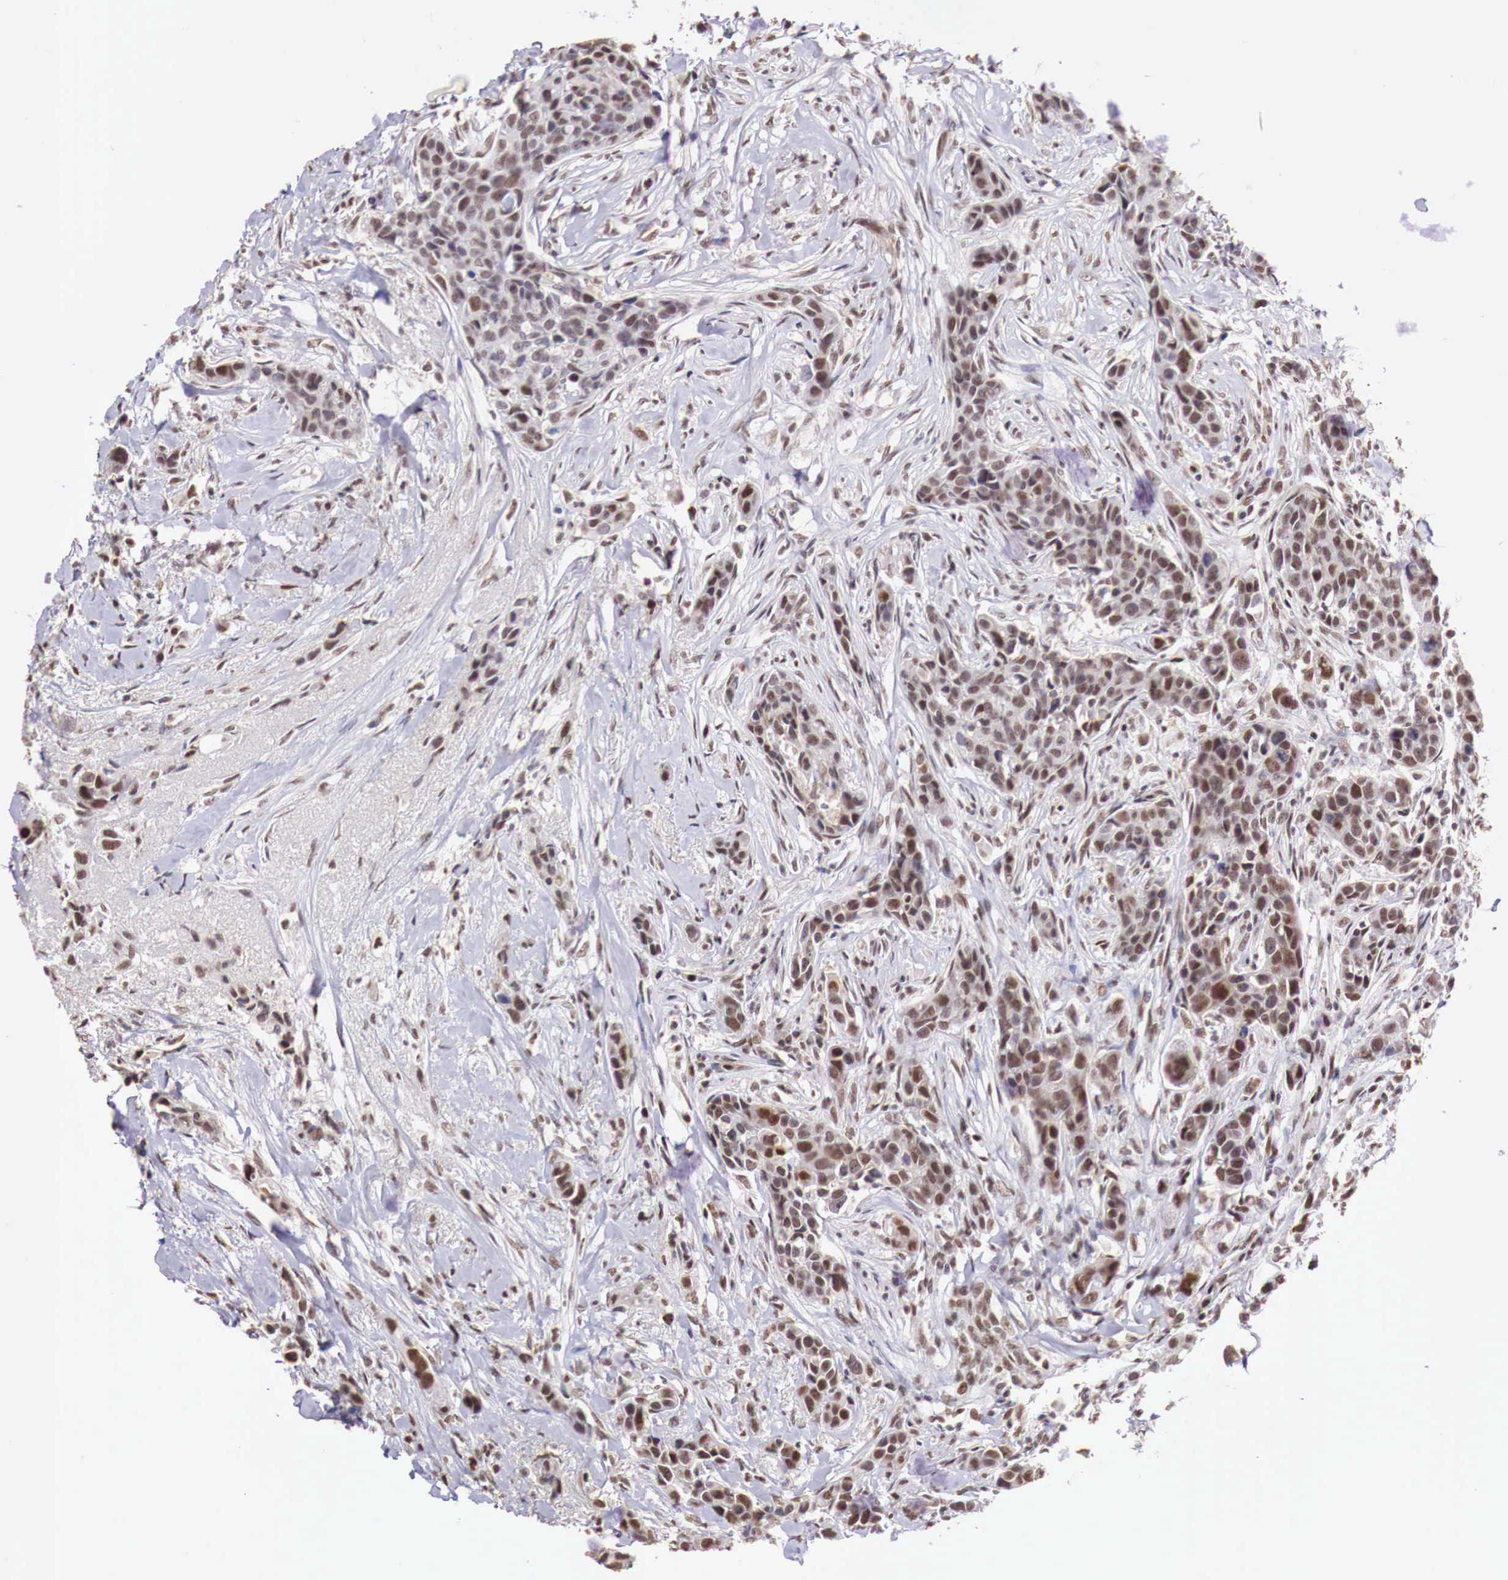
{"staining": {"intensity": "moderate", "quantity": ">75%", "location": "cytoplasmic/membranous,nuclear"}, "tissue": "breast cancer", "cell_type": "Tumor cells", "image_type": "cancer", "snomed": [{"axis": "morphology", "description": "Duct carcinoma"}, {"axis": "topography", "description": "Breast"}], "caption": "Brown immunohistochemical staining in breast cancer (invasive ductal carcinoma) demonstrates moderate cytoplasmic/membranous and nuclear expression in about >75% of tumor cells.", "gene": "FOXP2", "patient": {"sex": "female", "age": 91}}